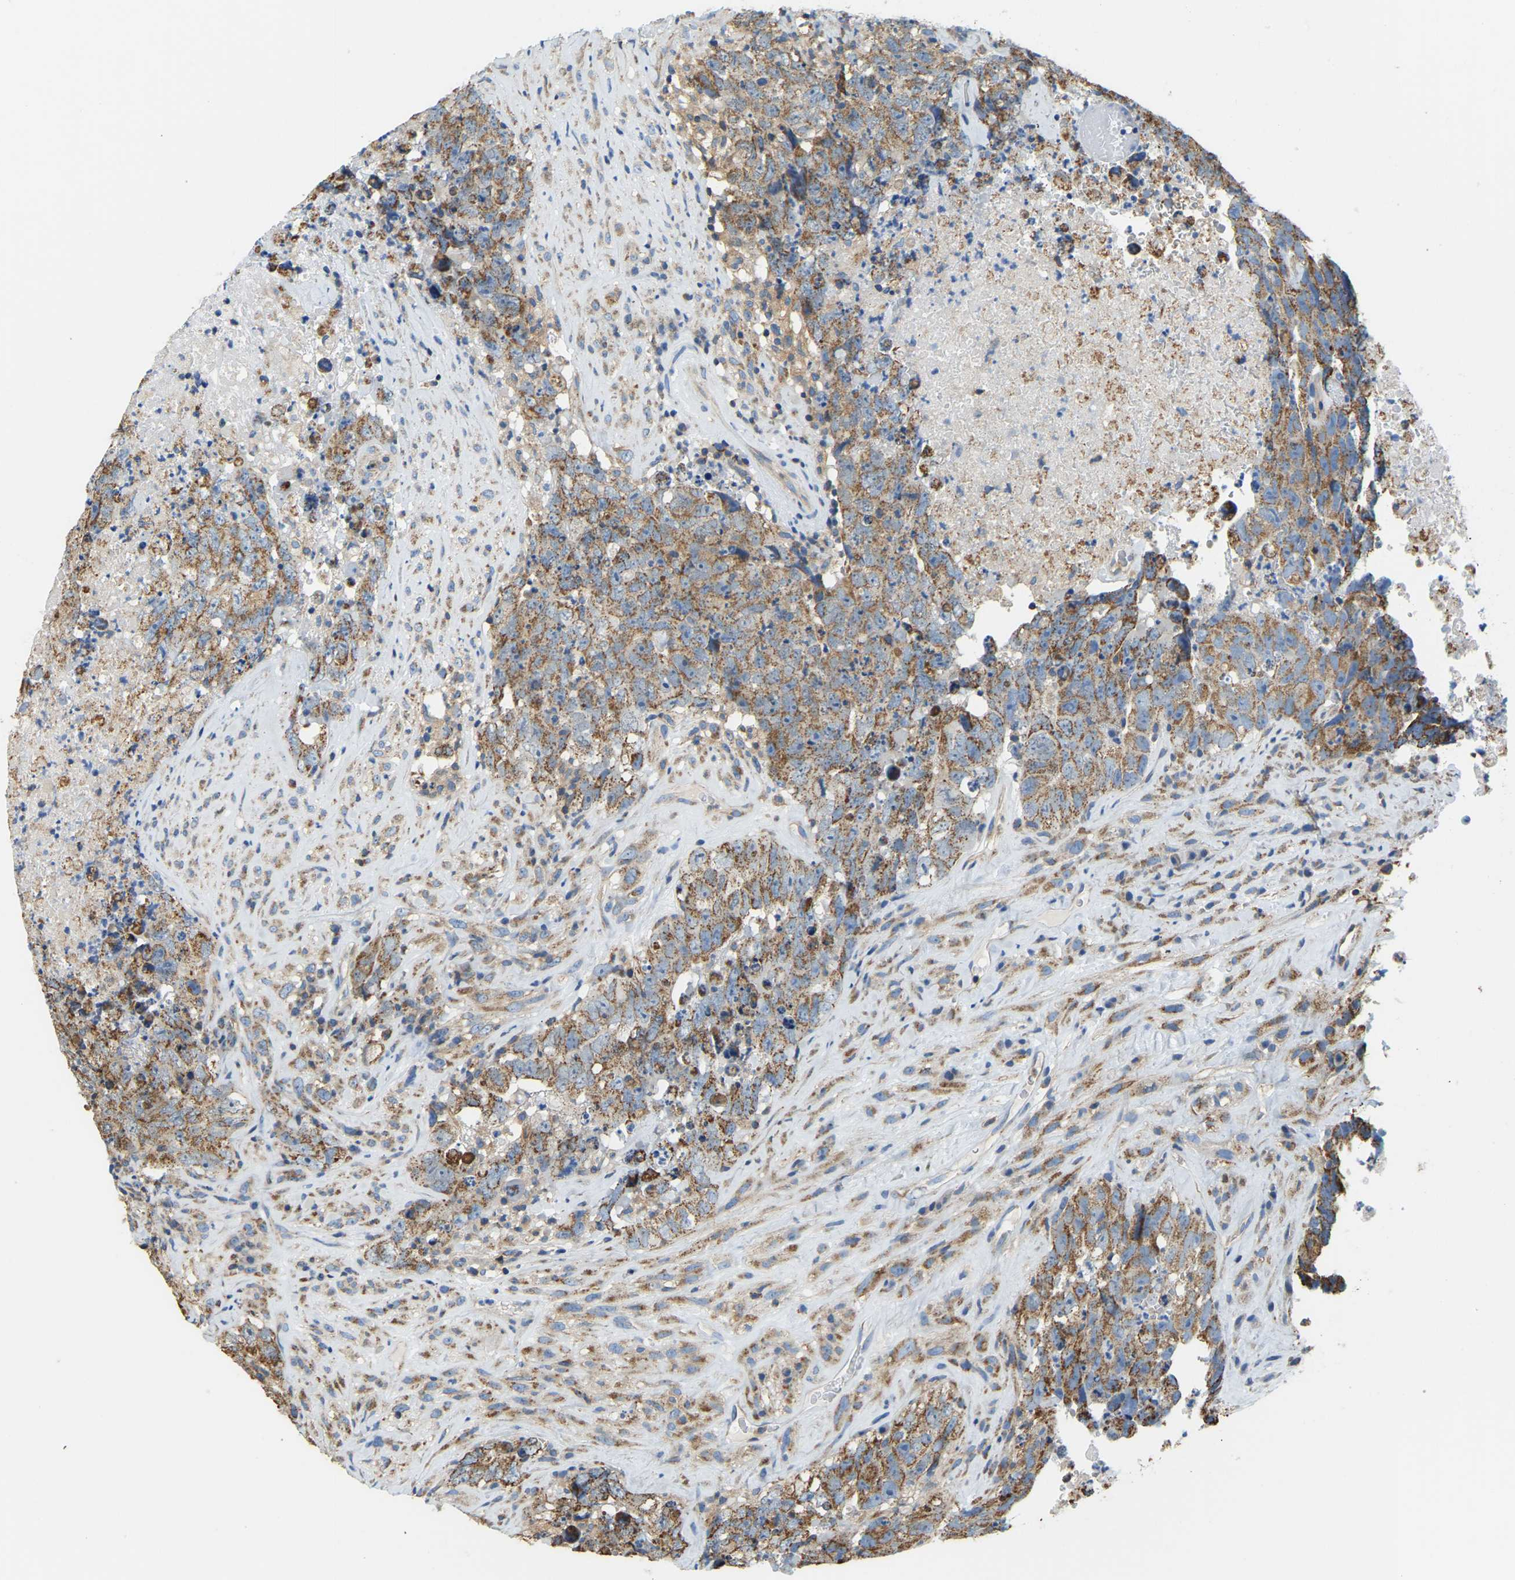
{"staining": {"intensity": "moderate", "quantity": ">75%", "location": "cytoplasmic/membranous"}, "tissue": "testis cancer", "cell_type": "Tumor cells", "image_type": "cancer", "snomed": [{"axis": "morphology", "description": "Carcinoma, Embryonal, NOS"}, {"axis": "topography", "description": "Testis"}], "caption": "Human testis cancer (embryonal carcinoma) stained with a brown dye demonstrates moderate cytoplasmic/membranous positive positivity in approximately >75% of tumor cells.", "gene": "AHNAK", "patient": {"sex": "male", "age": 32}}